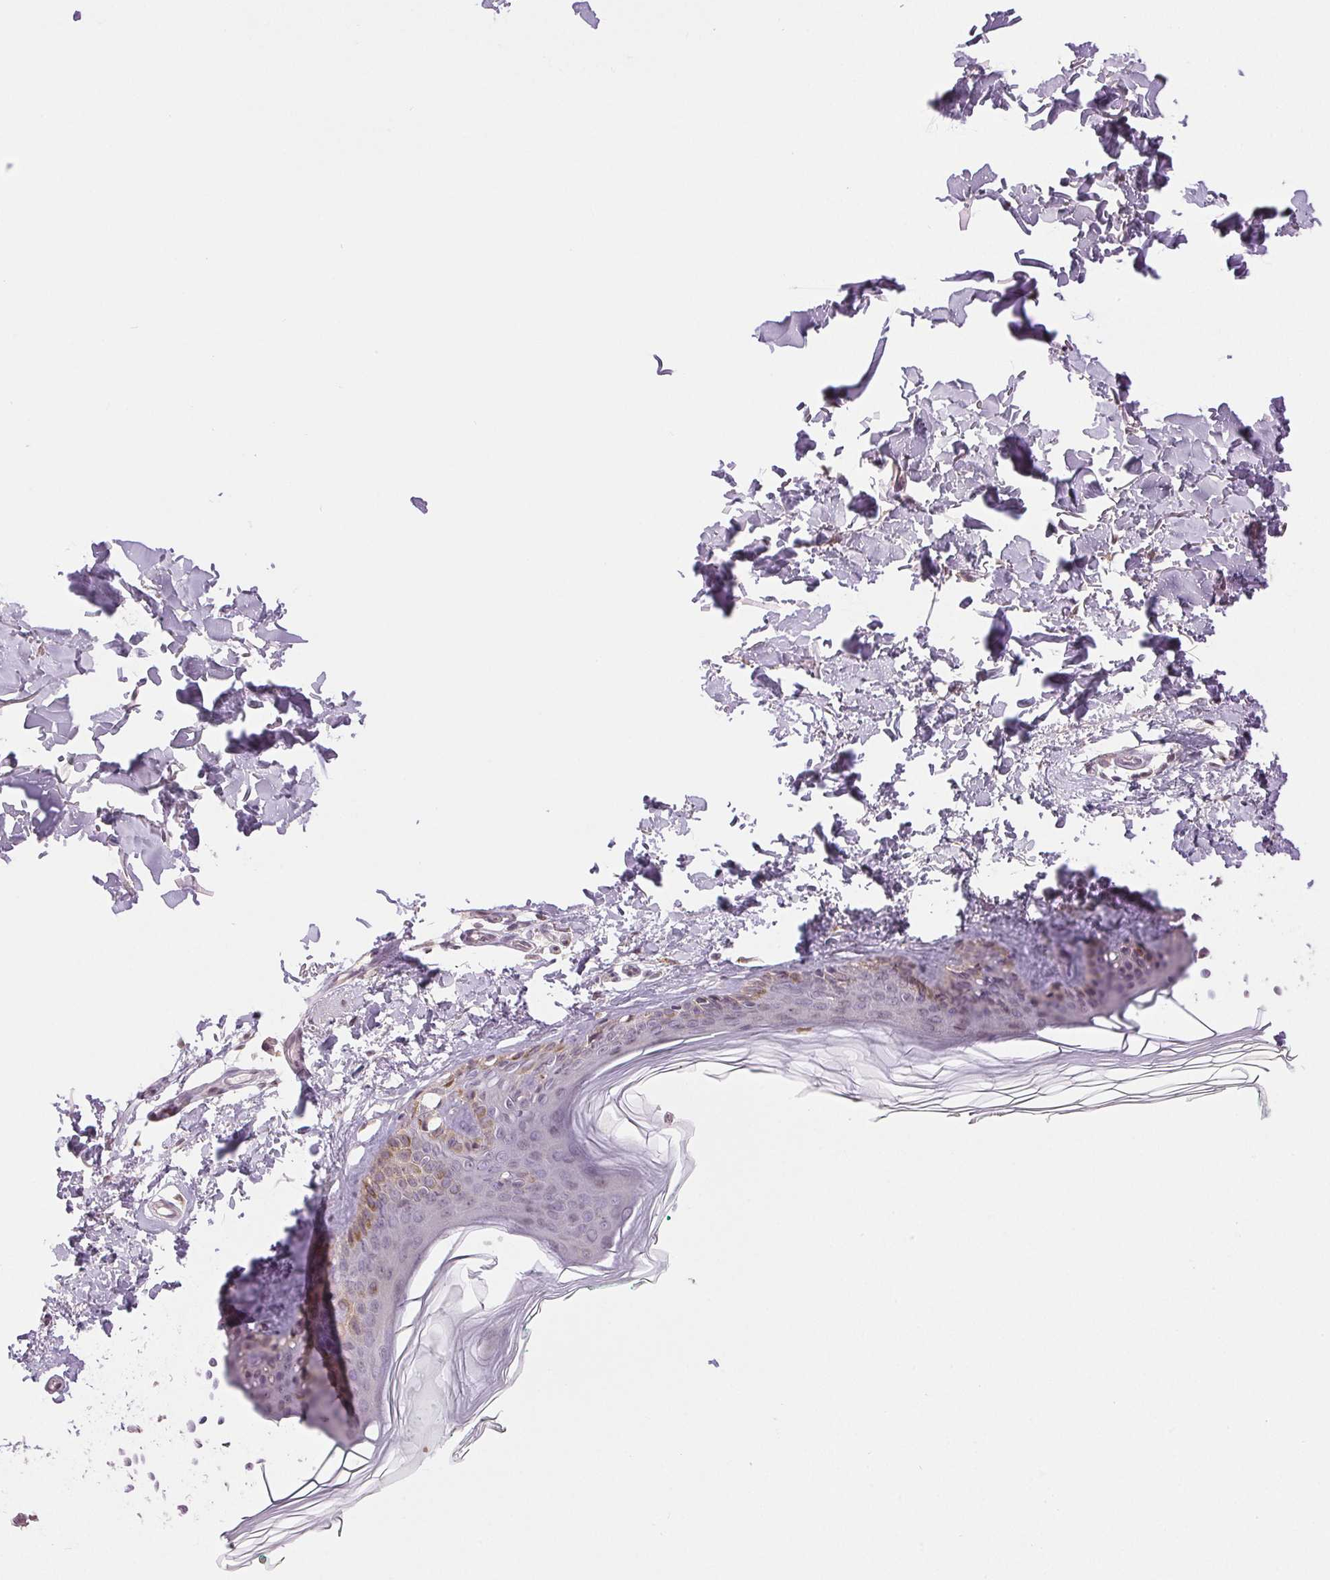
{"staining": {"intensity": "negative", "quantity": "none", "location": "none"}, "tissue": "skin", "cell_type": "Fibroblasts", "image_type": "normal", "snomed": [{"axis": "morphology", "description": "Normal tissue, NOS"}, {"axis": "topography", "description": "Skin"}, {"axis": "topography", "description": "Peripheral nerve tissue"}], "caption": "An immunohistochemistry (IHC) micrograph of normal skin is shown. There is no staining in fibroblasts of skin.", "gene": "PLCB1", "patient": {"sex": "female", "age": 45}}